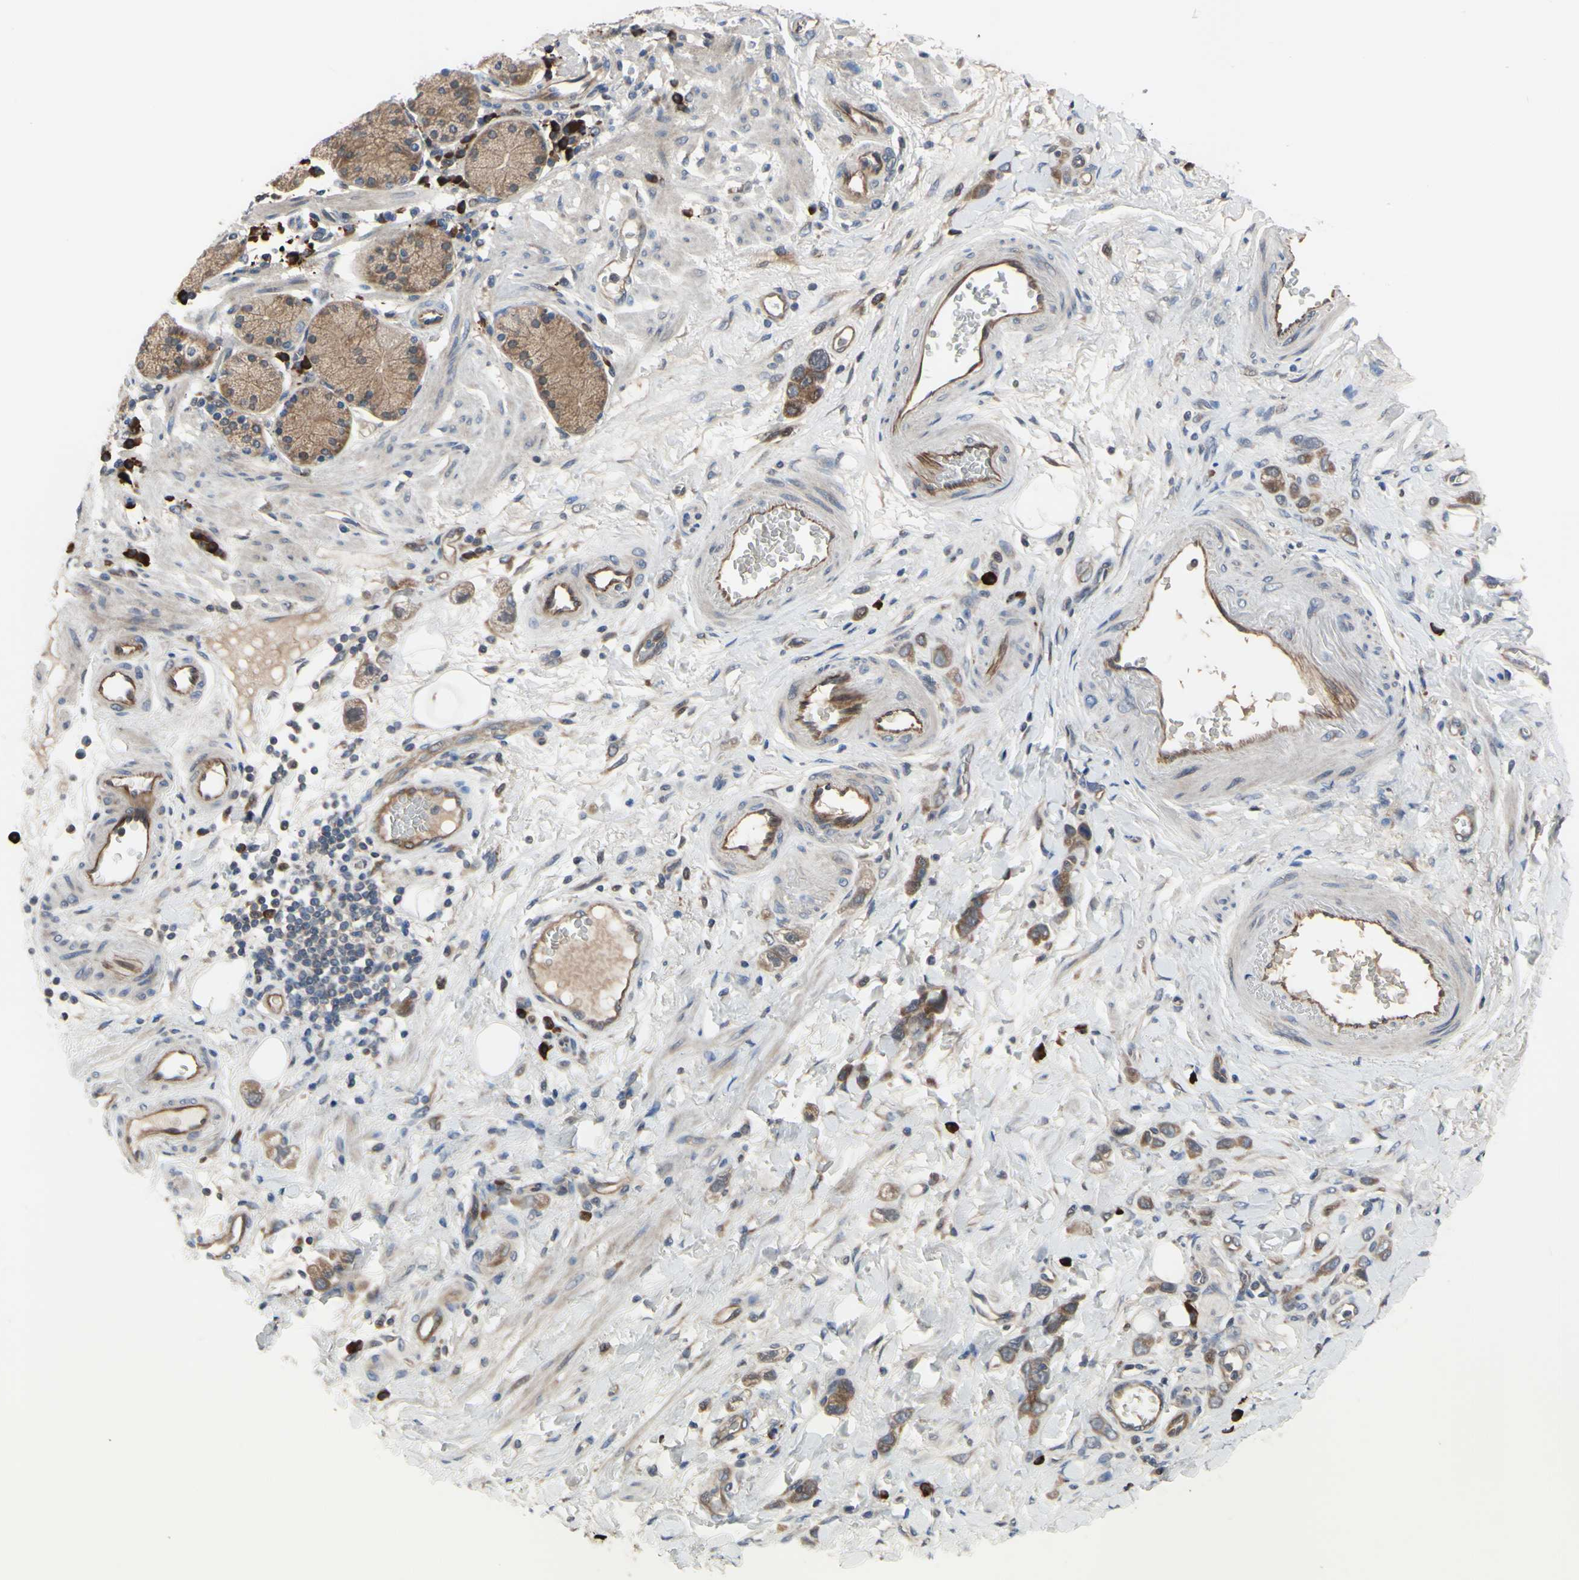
{"staining": {"intensity": "moderate", "quantity": ">75%", "location": "cytoplasmic/membranous"}, "tissue": "stomach cancer", "cell_type": "Tumor cells", "image_type": "cancer", "snomed": [{"axis": "morphology", "description": "Adenocarcinoma, NOS"}, {"axis": "topography", "description": "Stomach"}], "caption": "This image demonstrates immunohistochemistry staining of human adenocarcinoma (stomach), with medium moderate cytoplasmic/membranous positivity in approximately >75% of tumor cells.", "gene": "XIAP", "patient": {"sex": "male", "age": 82}}